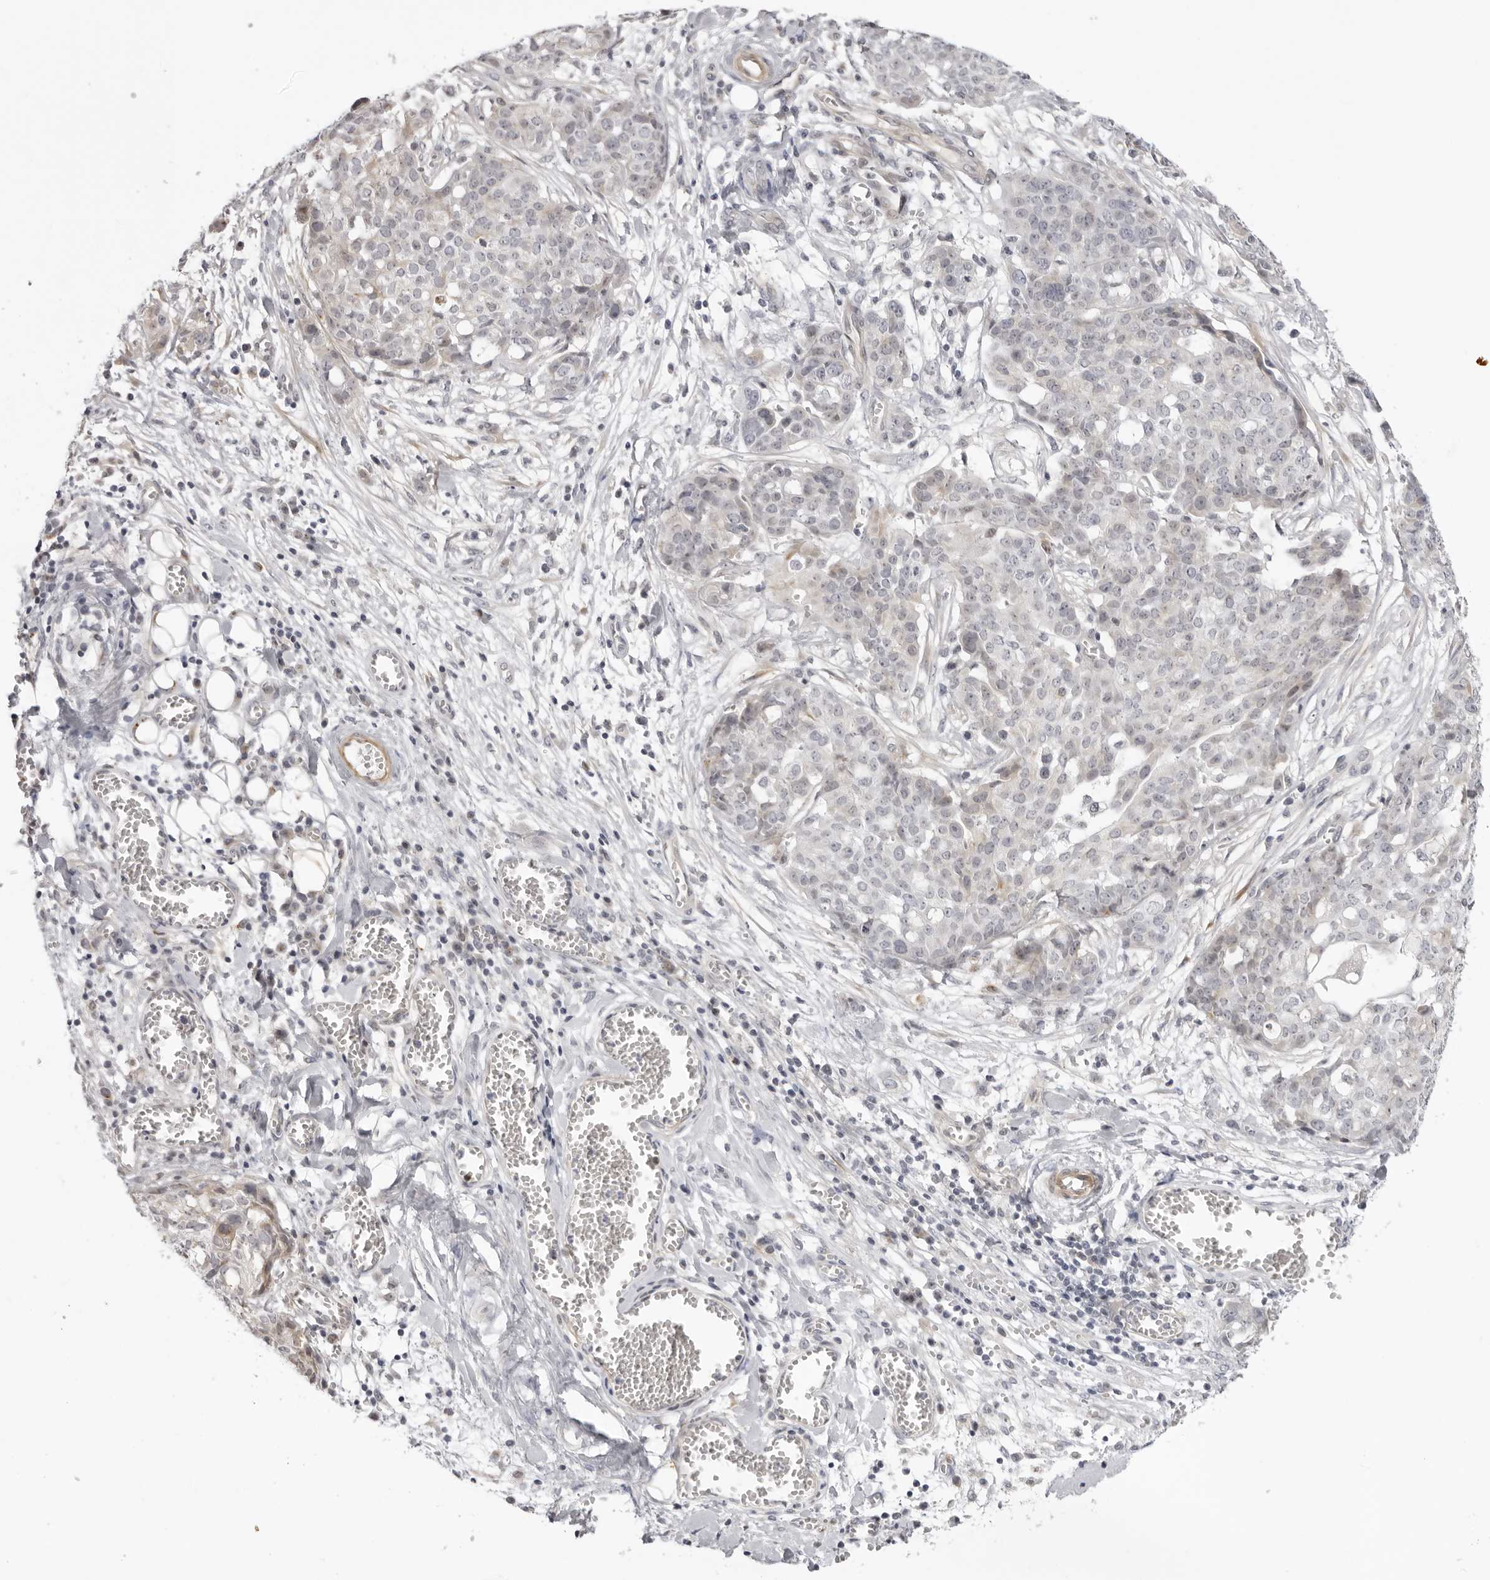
{"staining": {"intensity": "negative", "quantity": "none", "location": "none"}, "tissue": "ovarian cancer", "cell_type": "Tumor cells", "image_type": "cancer", "snomed": [{"axis": "morphology", "description": "Cystadenocarcinoma, serous, NOS"}, {"axis": "topography", "description": "Soft tissue"}, {"axis": "topography", "description": "Ovary"}], "caption": "The micrograph demonstrates no significant positivity in tumor cells of ovarian serous cystadenocarcinoma.", "gene": "SUGCT", "patient": {"sex": "female", "age": 57}}